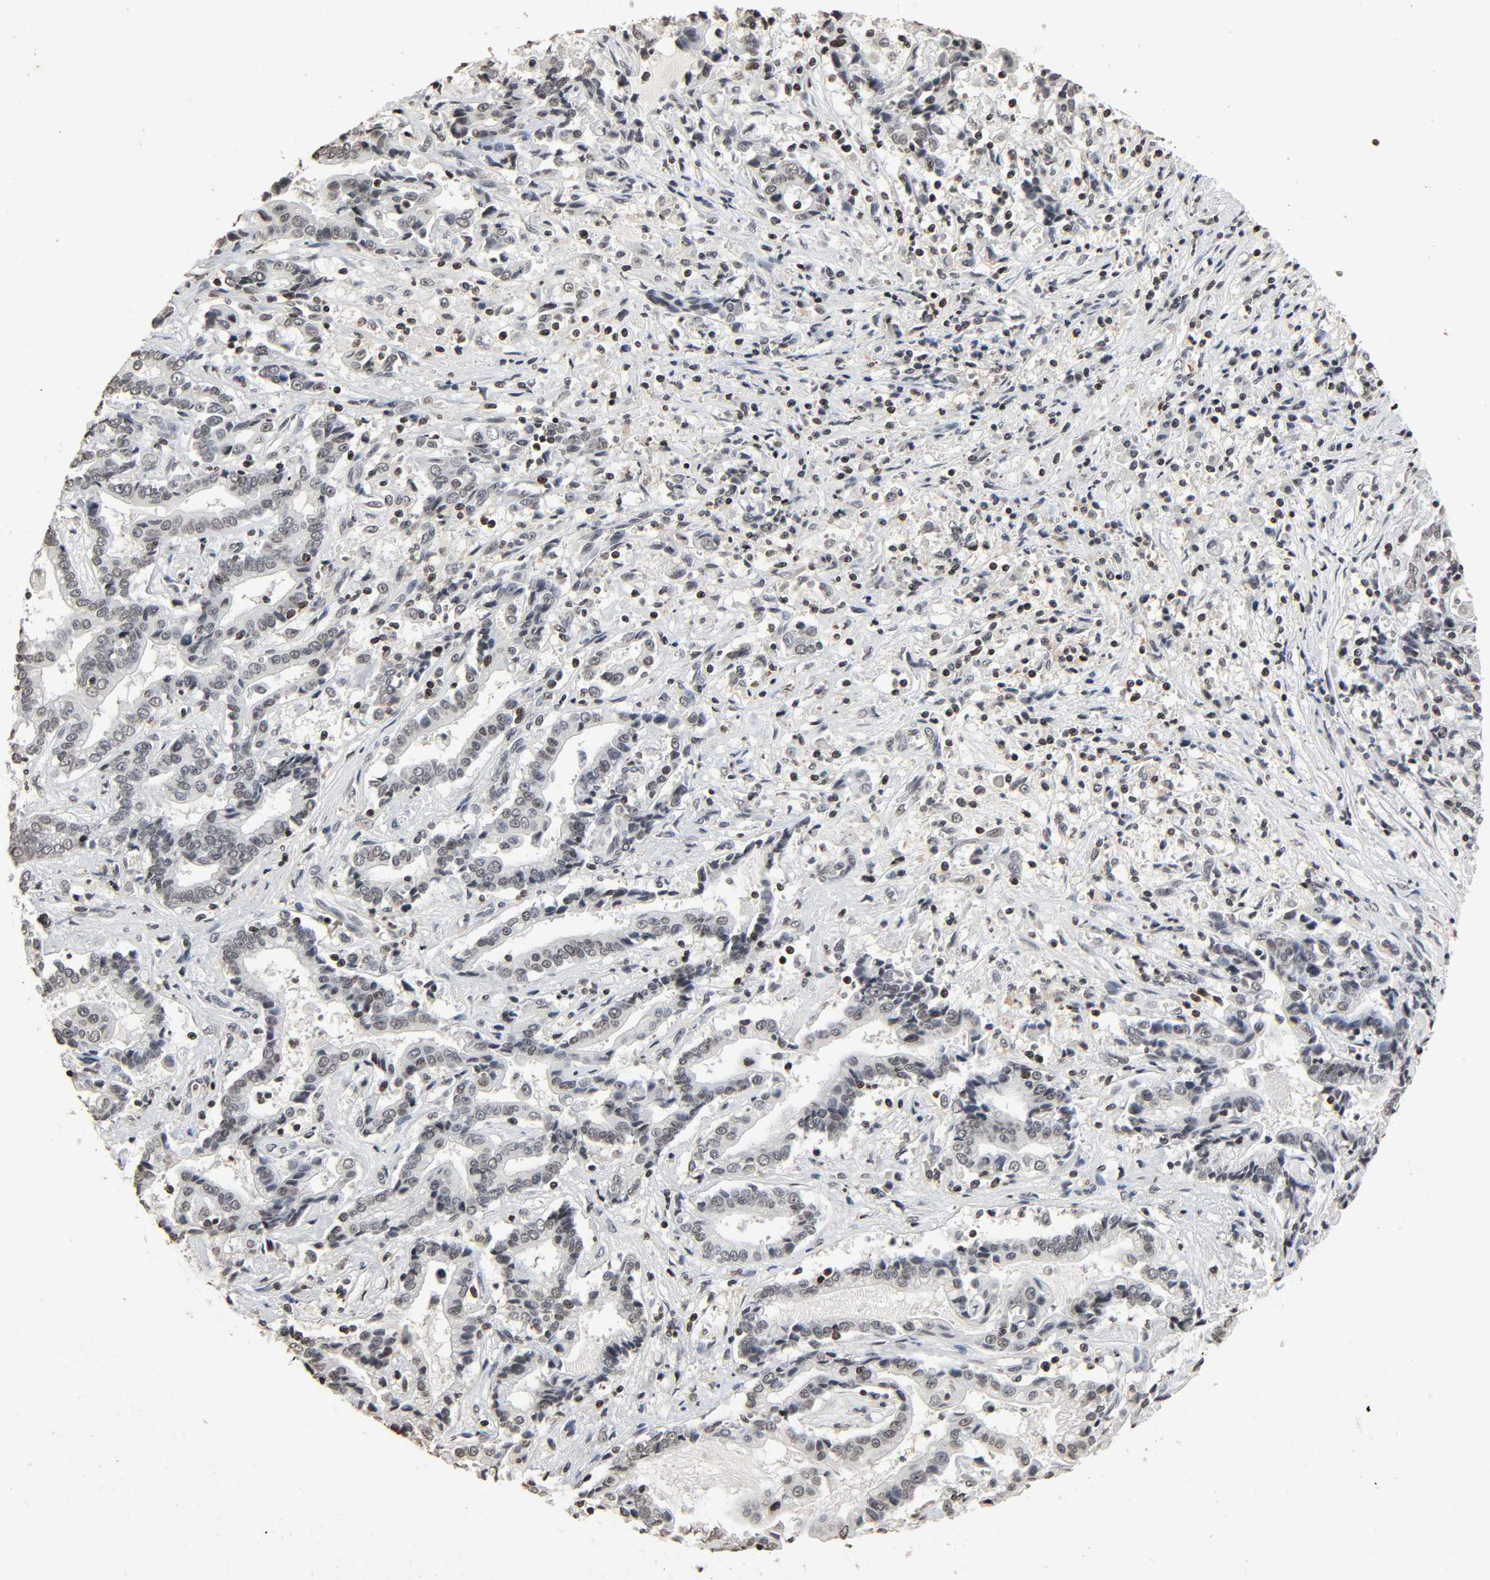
{"staining": {"intensity": "negative", "quantity": "none", "location": "none"}, "tissue": "liver cancer", "cell_type": "Tumor cells", "image_type": "cancer", "snomed": [{"axis": "morphology", "description": "Cholangiocarcinoma"}, {"axis": "topography", "description": "Liver"}], "caption": "This is an immunohistochemistry (IHC) photomicrograph of liver cholangiocarcinoma. There is no expression in tumor cells.", "gene": "STK4", "patient": {"sex": "male", "age": 57}}